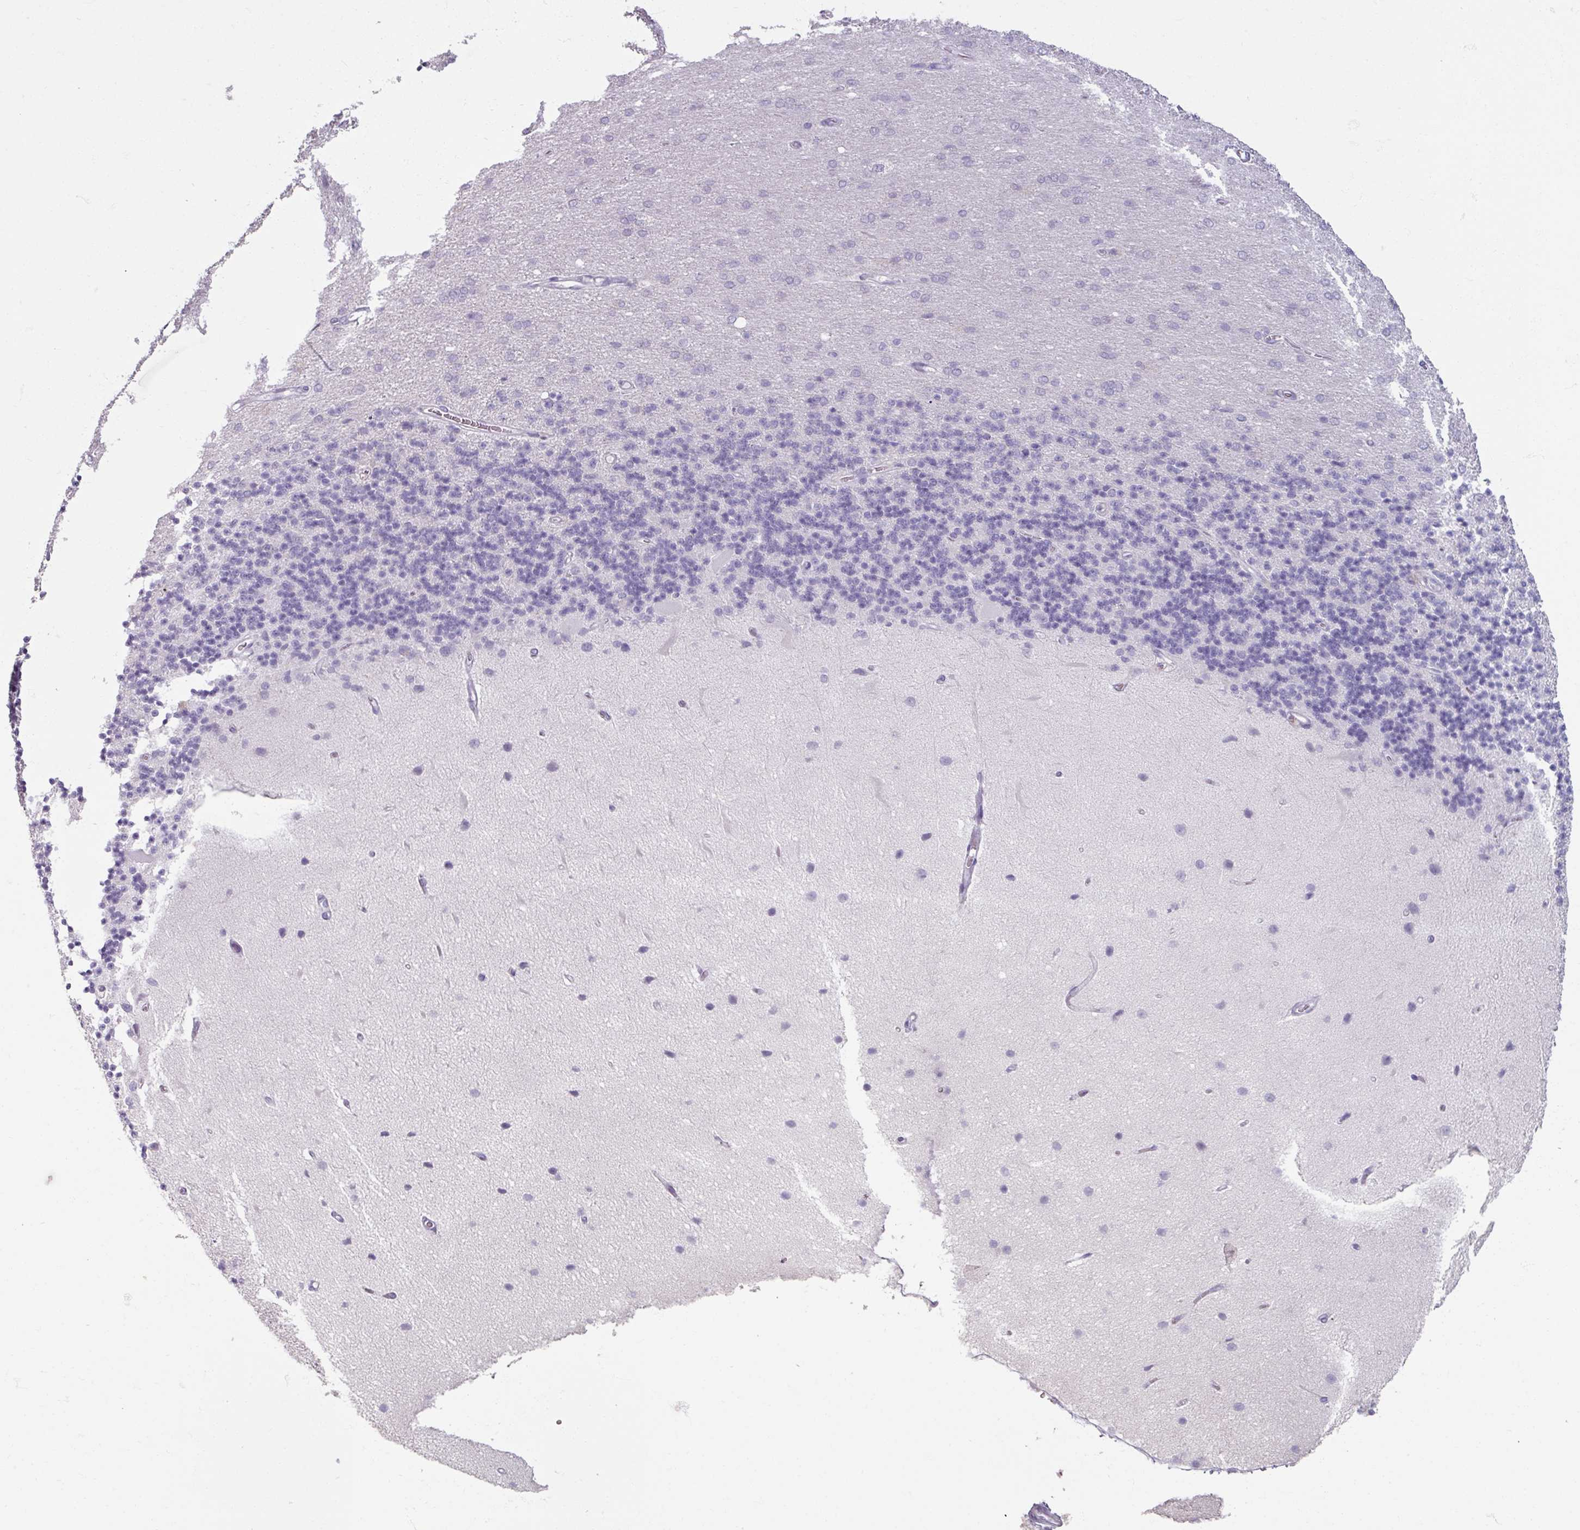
{"staining": {"intensity": "negative", "quantity": "none", "location": "none"}, "tissue": "cerebellum", "cell_type": "Cells in granular layer", "image_type": "normal", "snomed": [{"axis": "morphology", "description": "Normal tissue, NOS"}, {"axis": "topography", "description": "Cerebellum"}], "caption": "This is an immunohistochemistry (IHC) image of benign cerebellum. There is no expression in cells in granular layer.", "gene": "SLC27A5", "patient": {"sex": "female", "age": 29}}